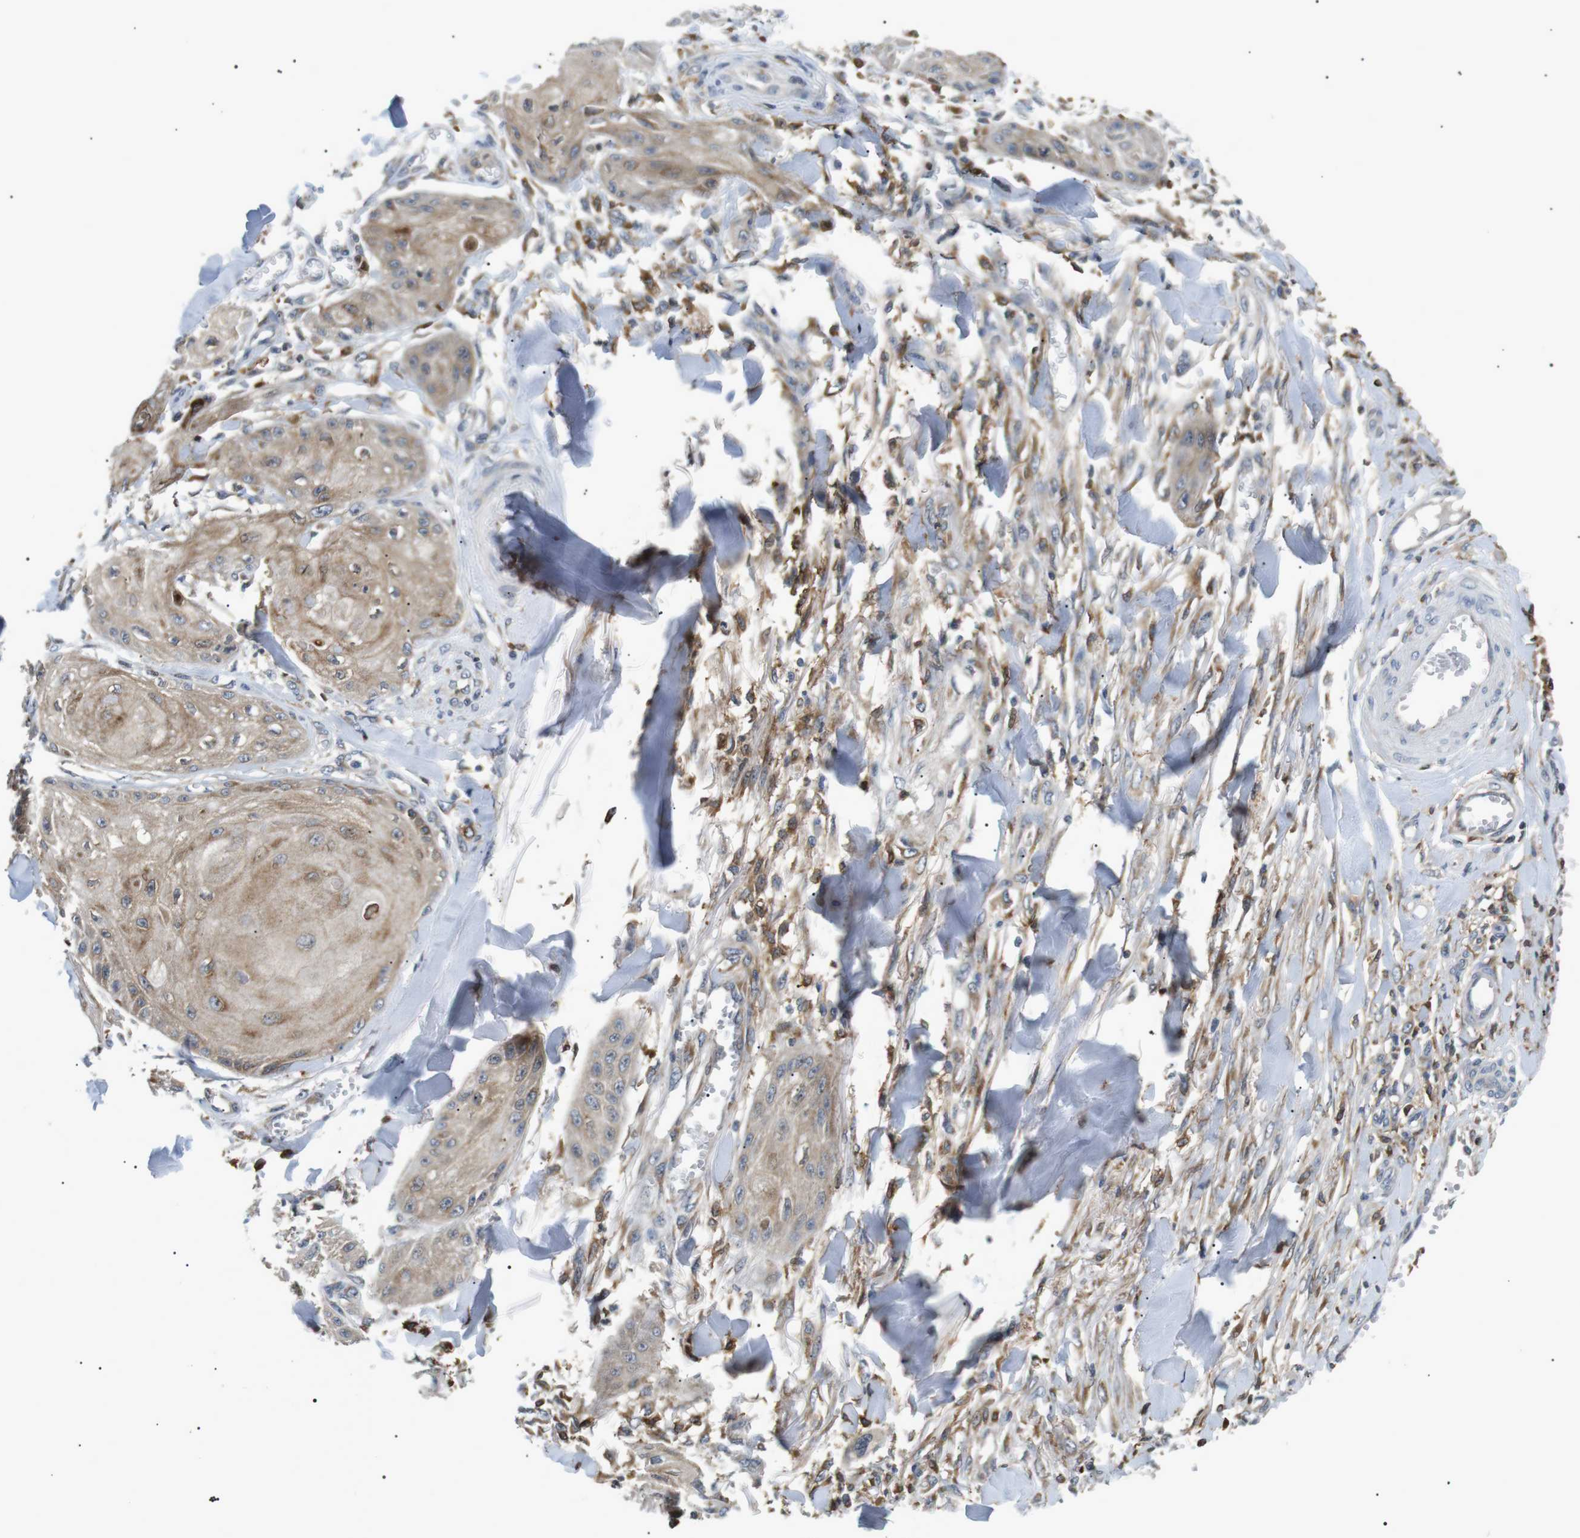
{"staining": {"intensity": "weak", "quantity": ">75%", "location": "cytoplasmic/membranous"}, "tissue": "skin cancer", "cell_type": "Tumor cells", "image_type": "cancer", "snomed": [{"axis": "morphology", "description": "Squamous cell carcinoma, NOS"}, {"axis": "topography", "description": "Skin"}], "caption": "Immunohistochemistry of skin squamous cell carcinoma displays low levels of weak cytoplasmic/membranous staining in approximately >75% of tumor cells. The protein is stained brown, and the nuclei are stained in blue (DAB IHC with brightfield microscopy, high magnification).", "gene": "RAB9A", "patient": {"sex": "male", "age": 74}}